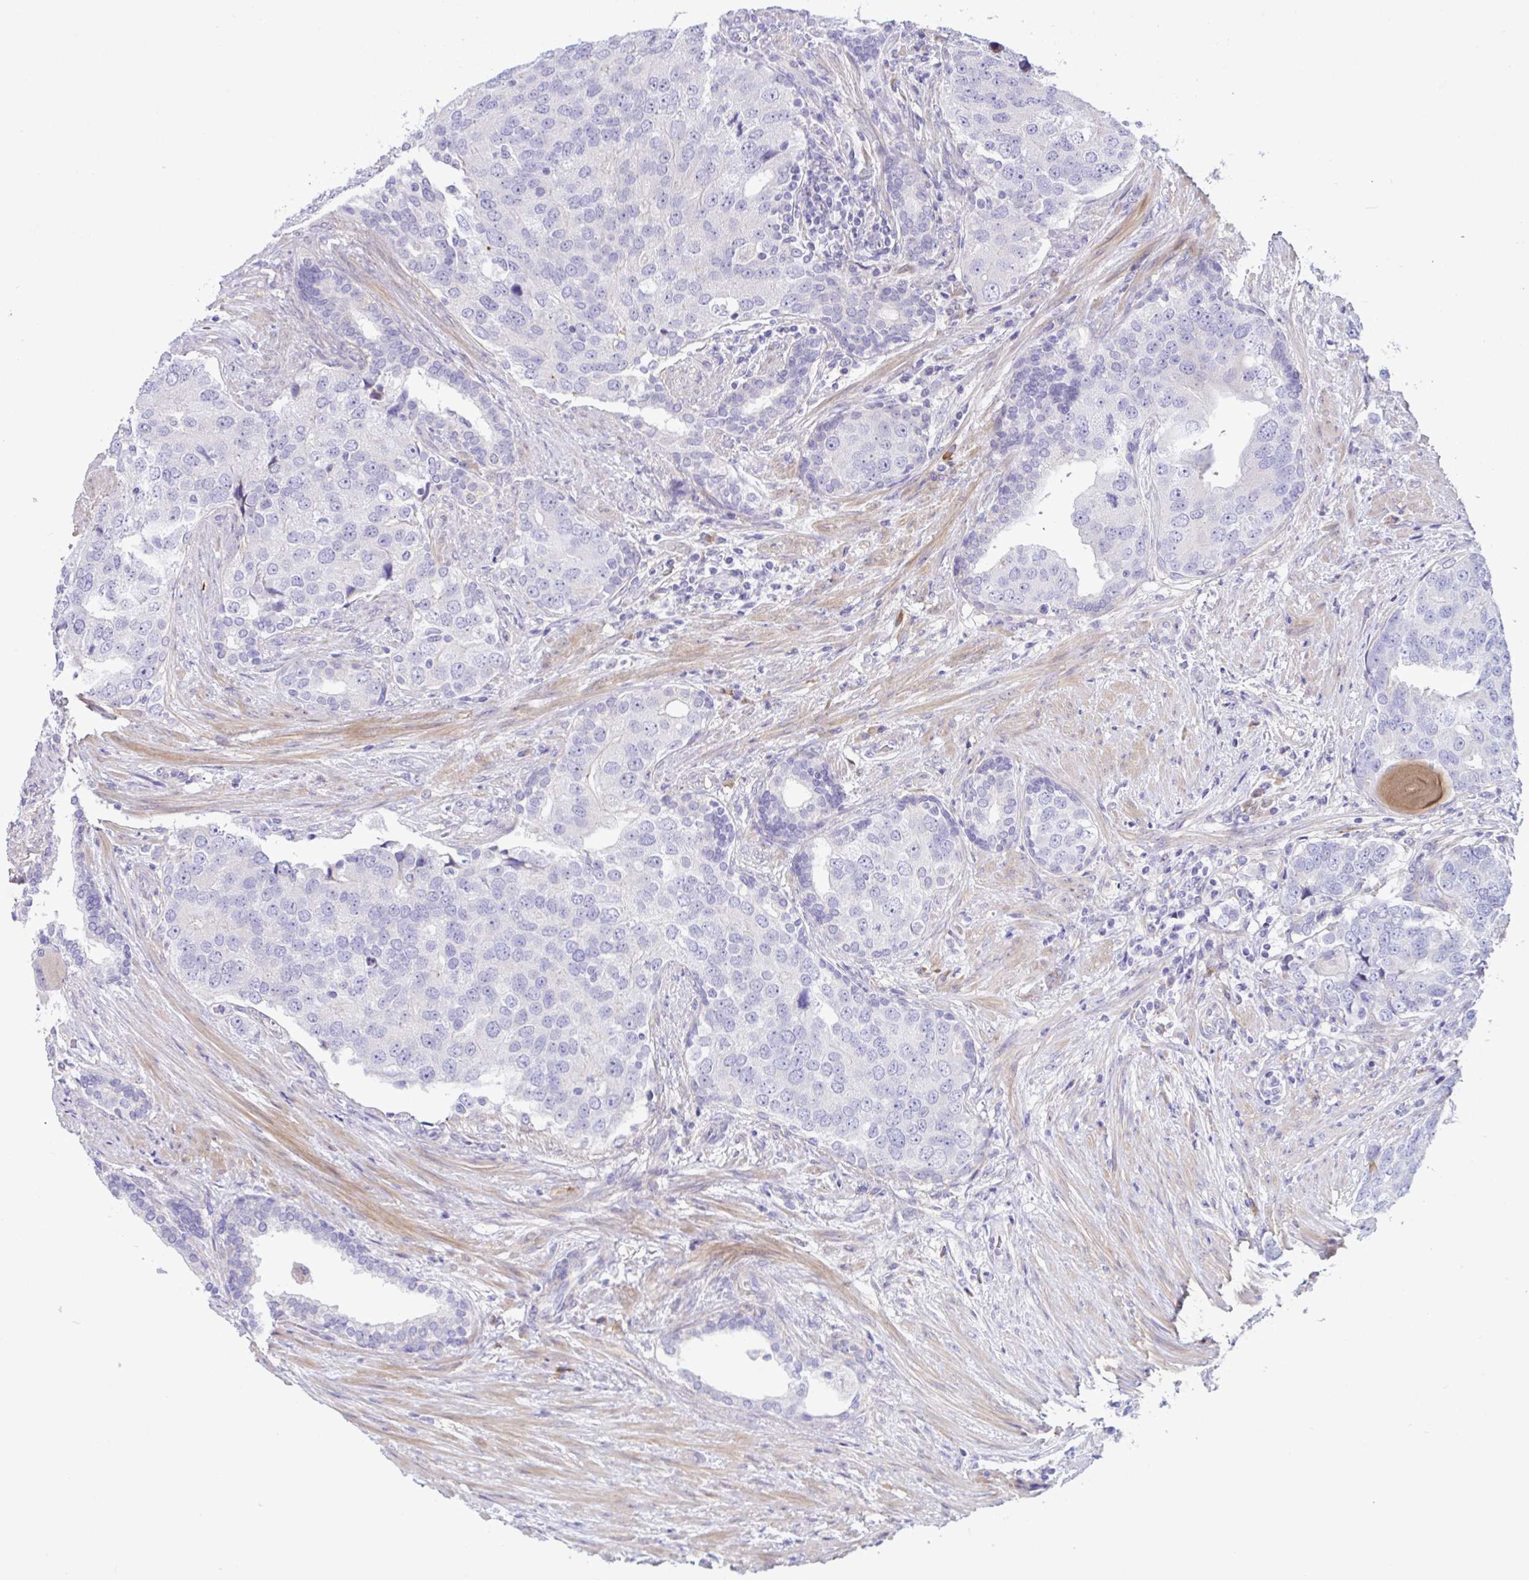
{"staining": {"intensity": "negative", "quantity": "none", "location": "none"}, "tissue": "prostate cancer", "cell_type": "Tumor cells", "image_type": "cancer", "snomed": [{"axis": "morphology", "description": "Adenocarcinoma, High grade"}, {"axis": "topography", "description": "Prostate"}], "caption": "Immunohistochemistry (IHC) of human prostate cancer shows no expression in tumor cells. (DAB (3,3'-diaminobenzidine) IHC visualized using brightfield microscopy, high magnification).", "gene": "FAM86B1", "patient": {"sex": "male", "age": 68}}